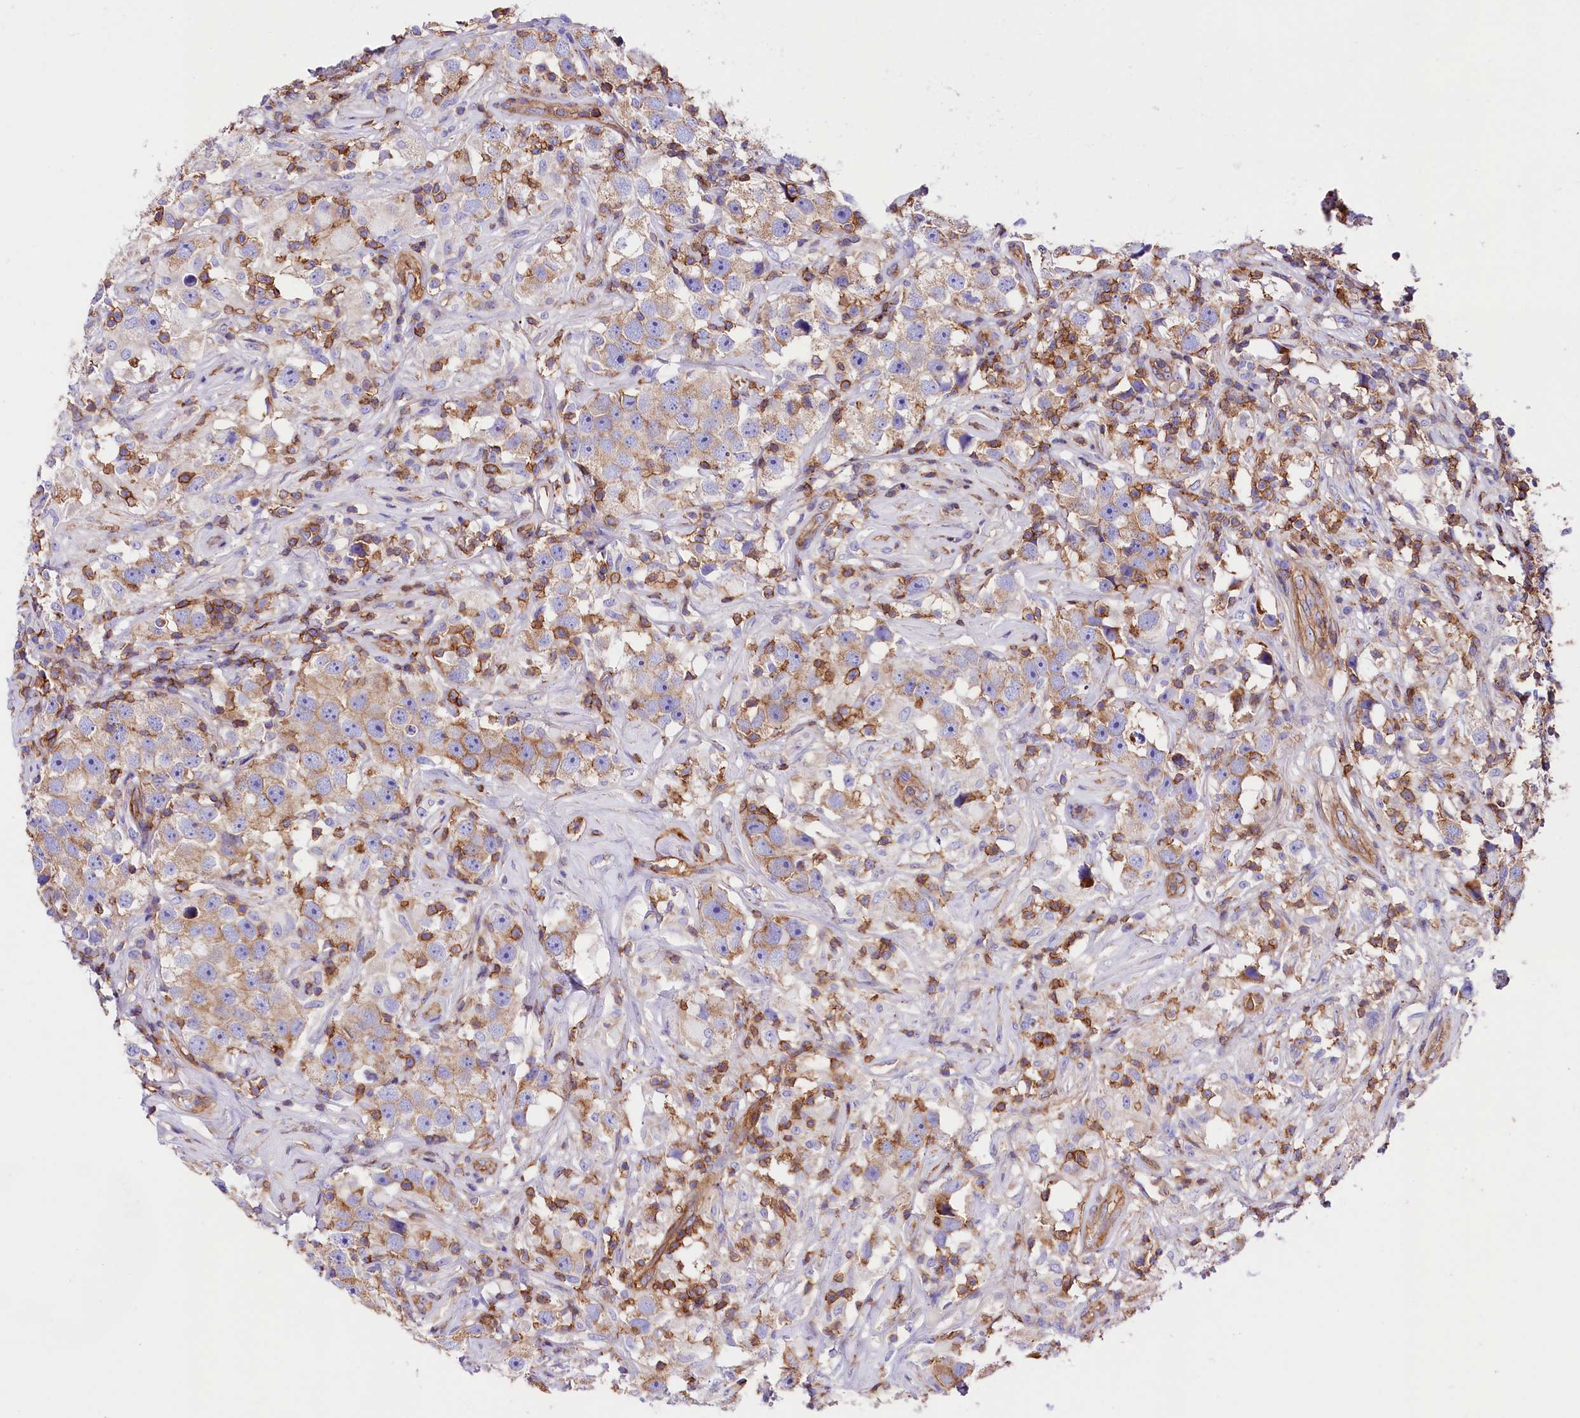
{"staining": {"intensity": "weak", "quantity": "<25%", "location": "cytoplasmic/membranous"}, "tissue": "testis cancer", "cell_type": "Tumor cells", "image_type": "cancer", "snomed": [{"axis": "morphology", "description": "Seminoma, NOS"}, {"axis": "topography", "description": "Testis"}], "caption": "Immunohistochemistry (IHC) photomicrograph of human testis seminoma stained for a protein (brown), which reveals no staining in tumor cells.", "gene": "ATP2B4", "patient": {"sex": "male", "age": 49}}